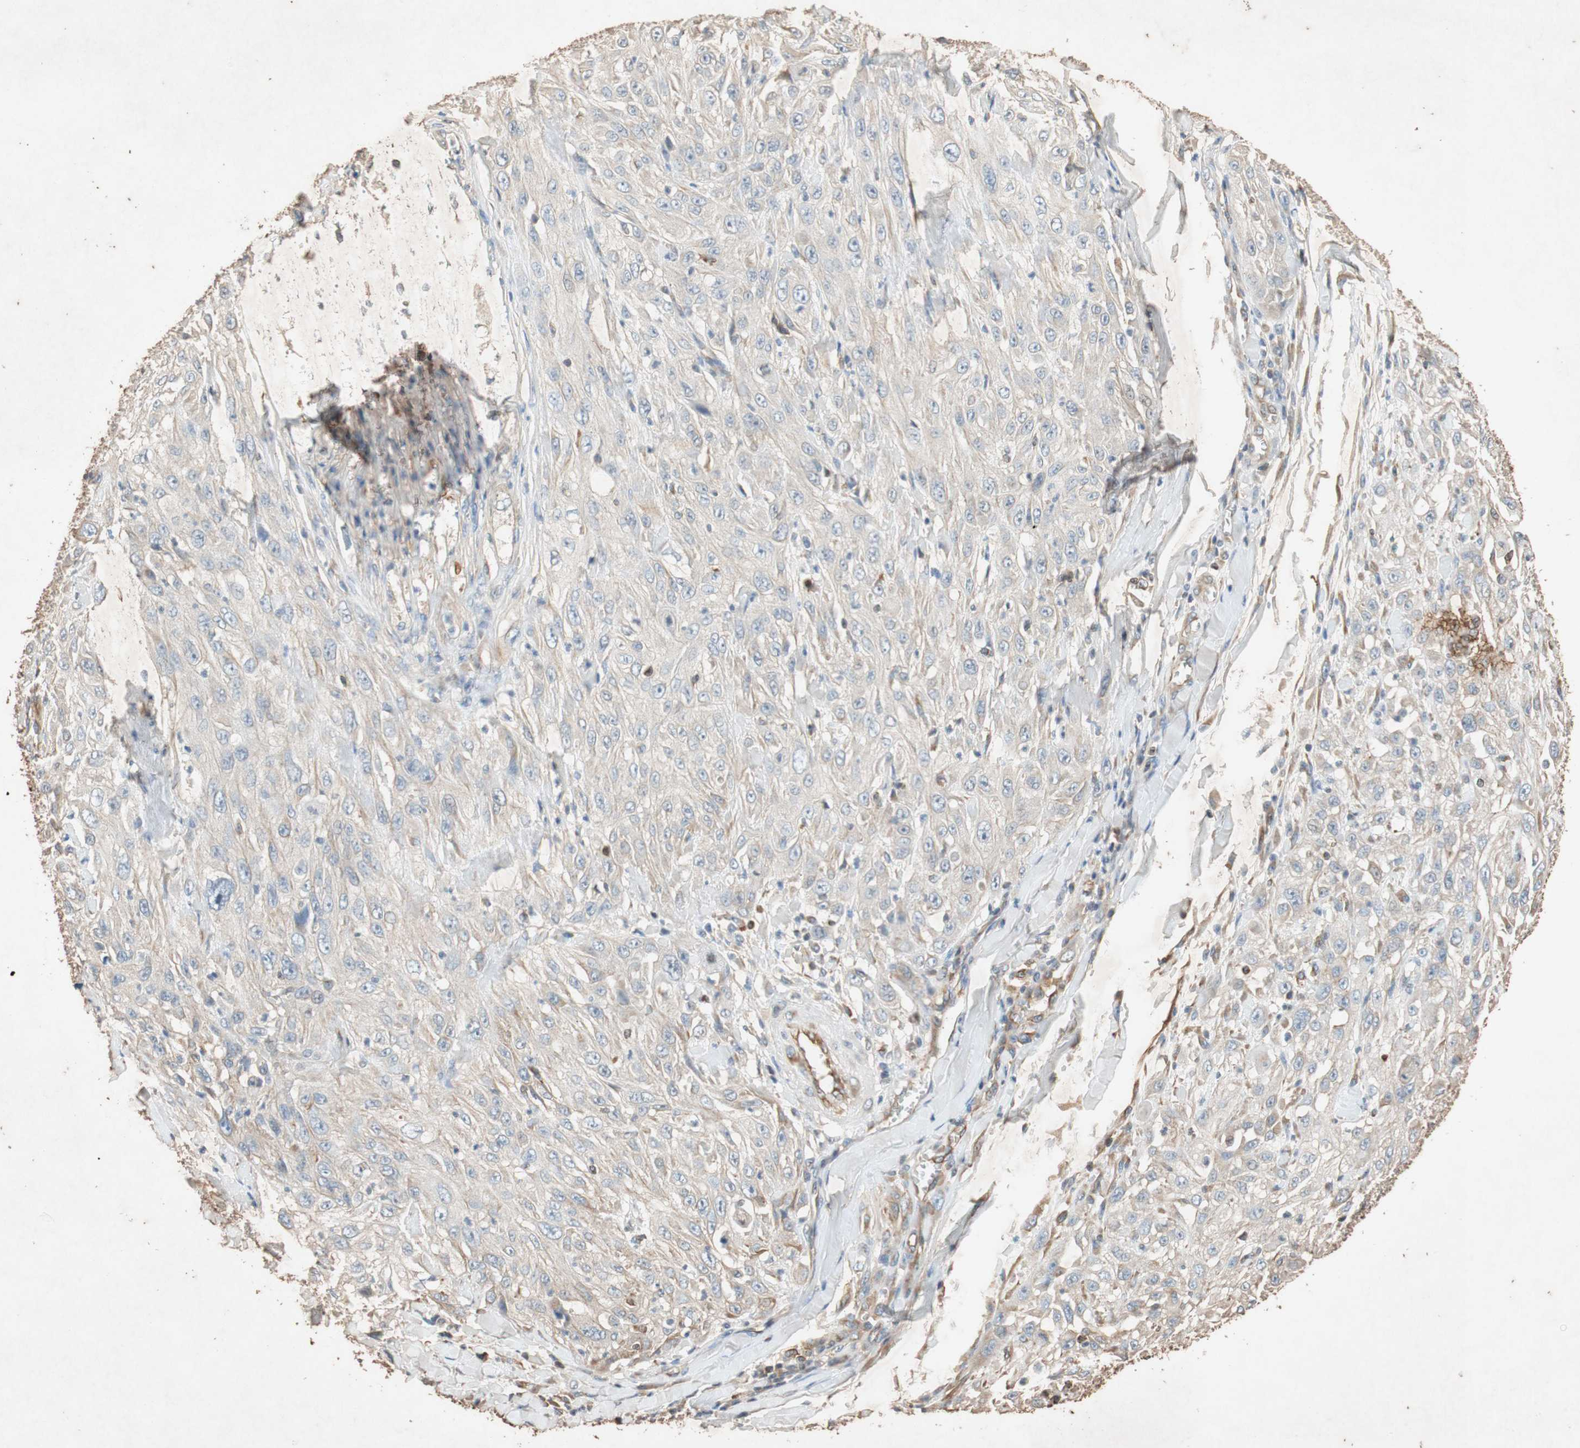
{"staining": {"intensity": "negative", "quantity": "none", "location": "none"}, "tissue": "skin cancer", "cell_type": "Tumor cells", "image_type": "cancer", "snomed": [{"axis": "morphology", "description": "Squamous cell carcinoma, NOS"}, {"axis": "morphology", "description": "Squamous cell carcinoma, metastatic, NOS"}, {"axis": "topography", "description": "Skin"}, {"axis": "topography", "description": "Lymph node"}], "caption": "IHC histopathology image of human metastatic squamous cell carcinoma (skin) stained for a protein (brown), which reveals no expression in tumor cells.", "gene": "TUBB", "patient": {"sex": "male", "age": 75}}